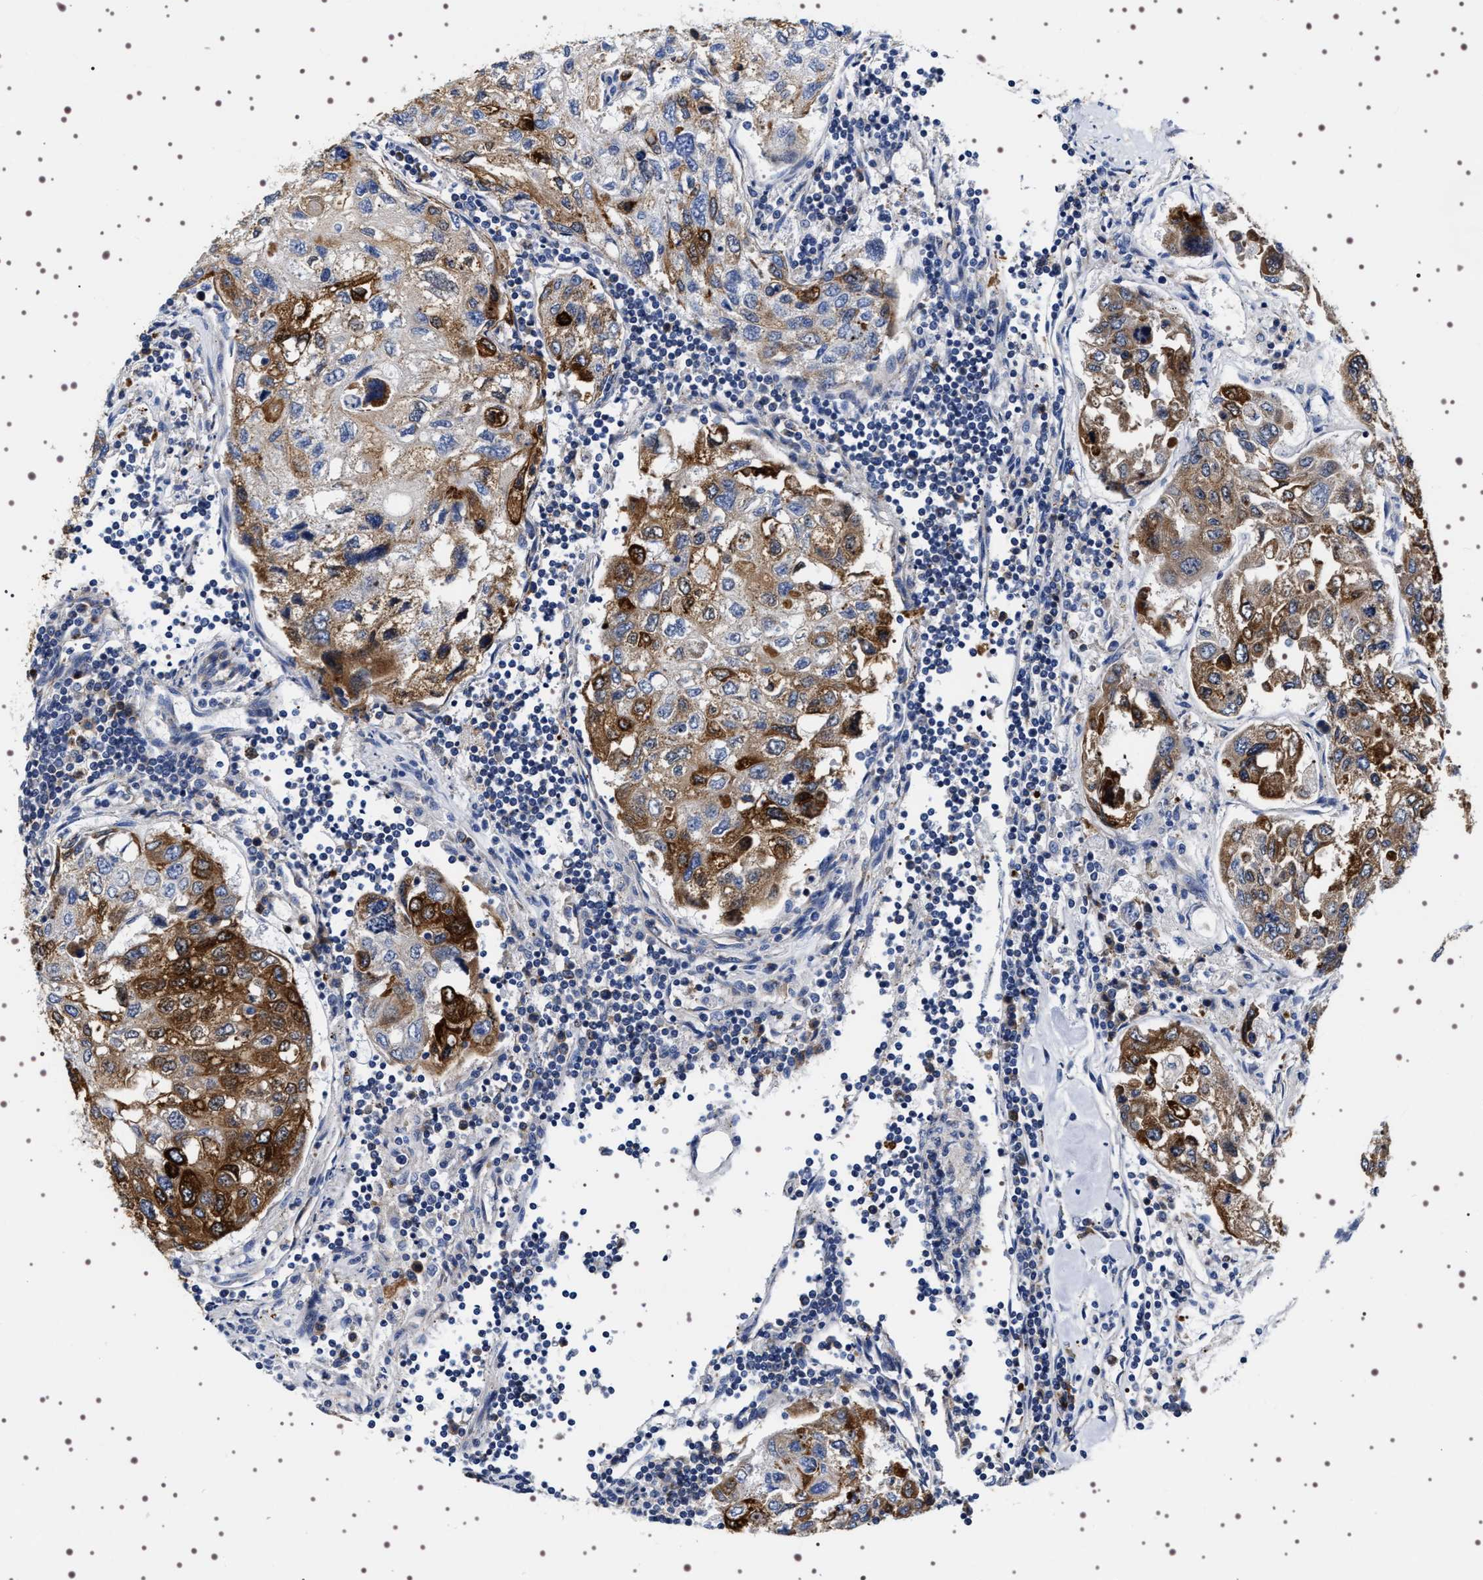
{"staining": {"intensity": "strong", "quantity": ">75%", "location": "cytoplasmic/membranous"}, "tissue": "urothelial cancer", "cell_type": "Tumor cells", "image_type": "cancer", "snomed": [{"axis": "morphology", "description": "Urothelial carcinoma, High grade"}, {"axis": "topography", "description": "Lymph node"}, {"axis": "topography", "description": "Urinary bladder"}], "caption": "There is high levels of strong cytoplasmic/membranous staining in tumor cells of high-grade urothelial carcinoma, as demonstrated by immunohistochemical staining (brown color).", "gene": "SQLE", "patient": {"sex": "male", "age": 51}}